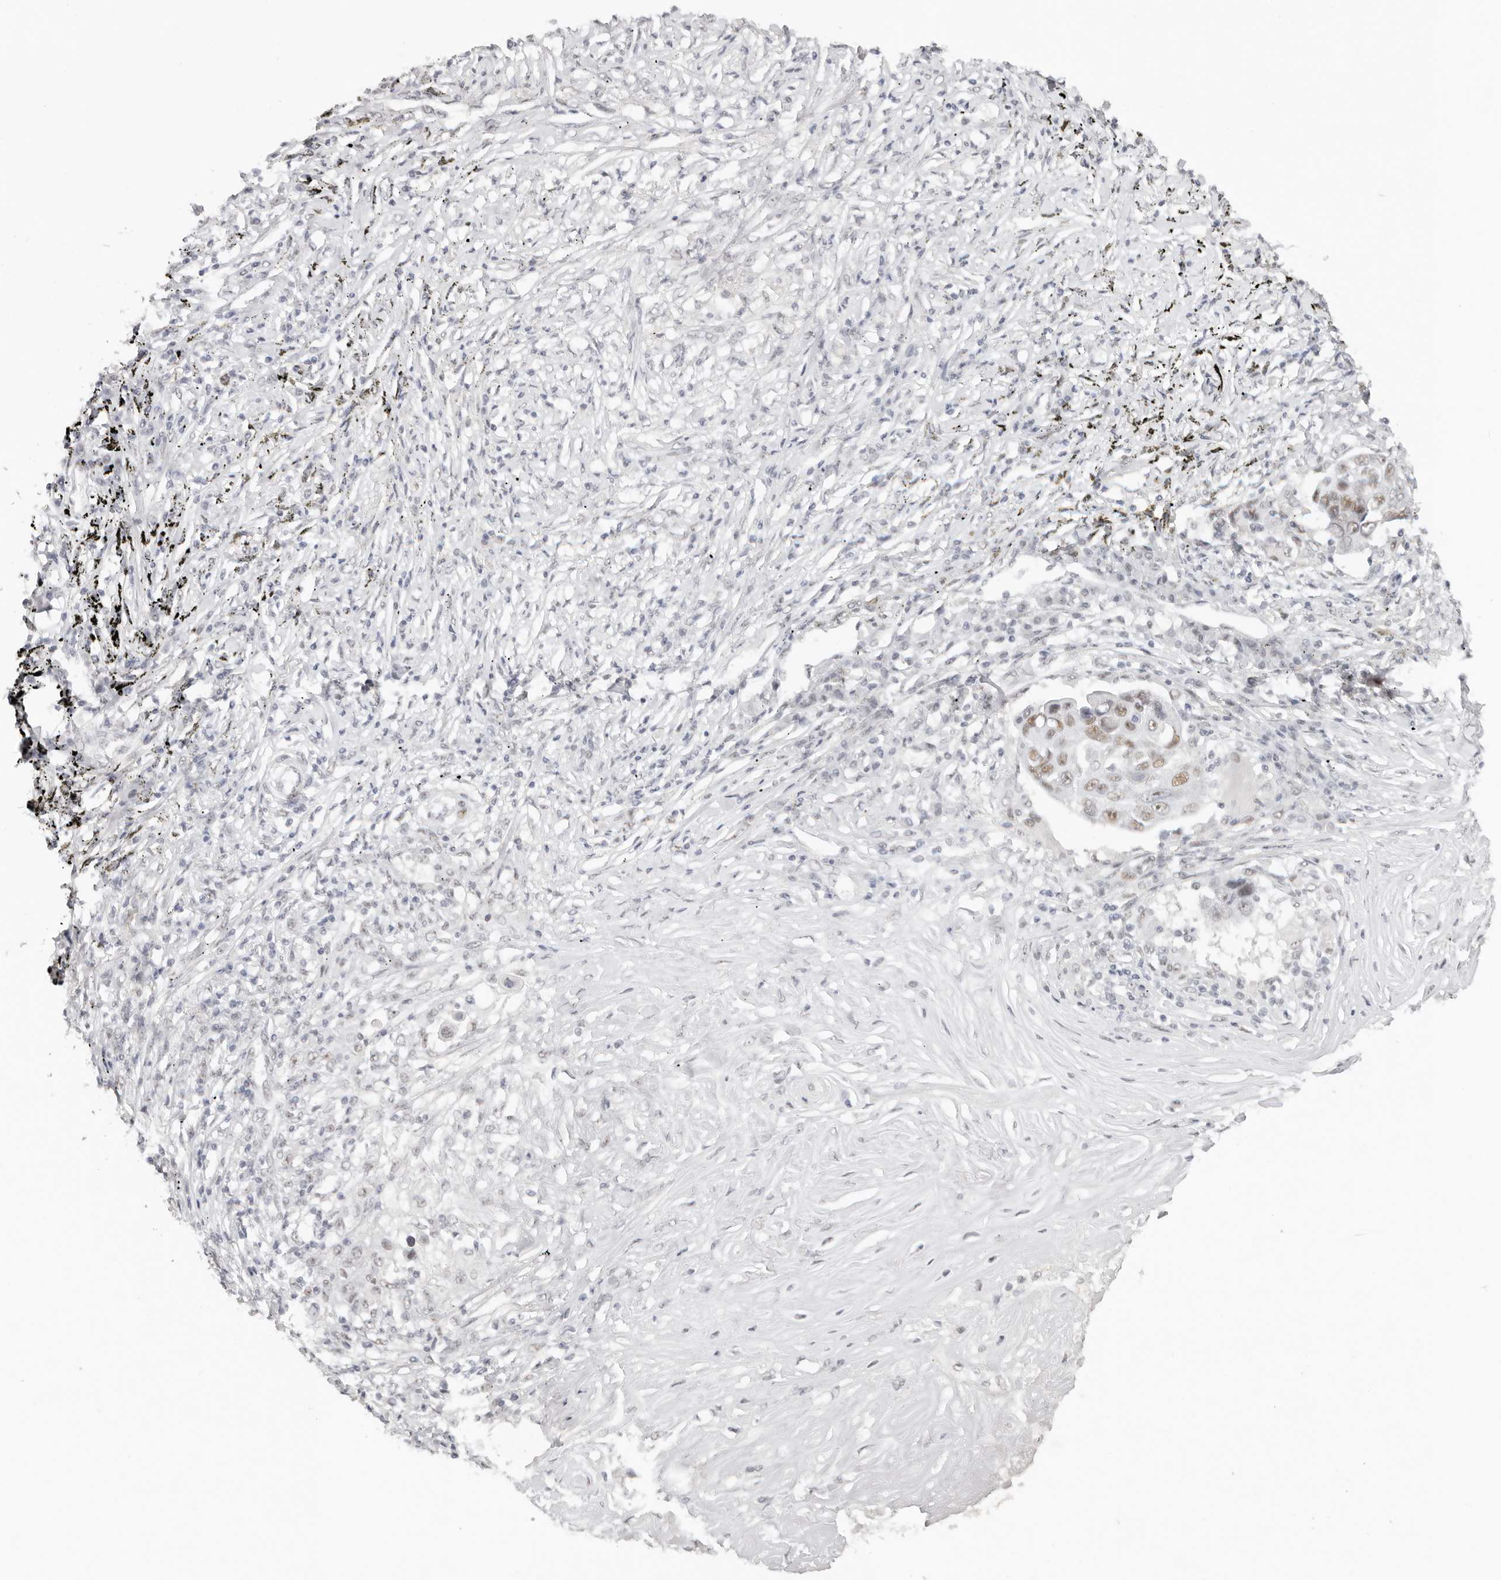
{"staining": {"intensity": "weak", "quantity": ">75%", "location": "nuclear"}, "tissue": "lung cancer", "cell_type": "Tumor cells", "image_type": "cancer", "snomed": [{"axis": "morphology", "description": "Squamous cell carcinoma, NOS"}, {"axis": "topography", "description": "Lung"}], "caption": "Brown immunohistochemical staining in lung cancer (squamous cell carcinoma) shows weak nuclear positivity in about >75% of tumor cells.", "gene": "LARP7", "patient": {"sex": "male", "age": 66}}